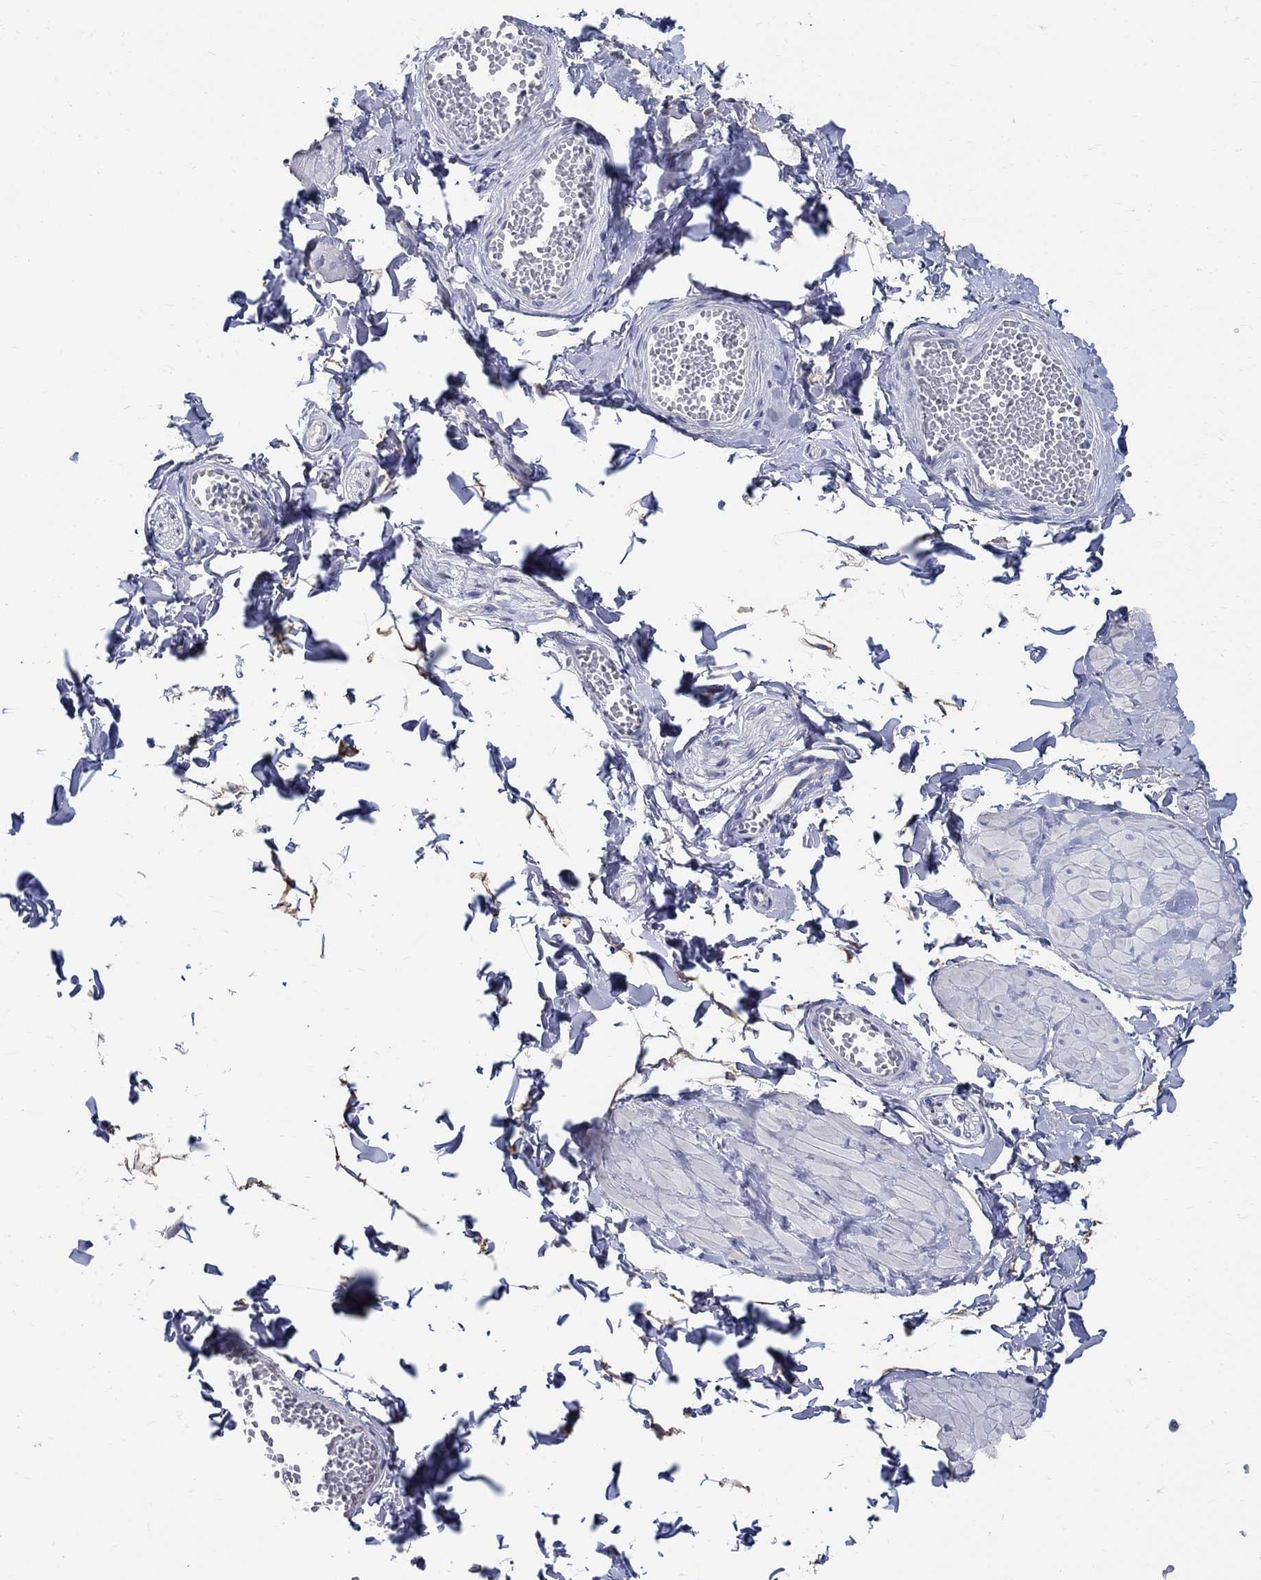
{"staining": {"intensity": "negative", "quantity": "none", "location": "none"}, "tissue": "adipose tissue", "cell_type": "Adipocytes", "image_type": "normal", "snomed": [{"axis": "morphology", "description": "Normal tissue, NOS"}, {"axis": "topography", "description": "Smooth muscle"}, {"axis": "topography", "description": "Peripheral nerve tissue"}], "caption": "Adipose tissue was stained to show a protein in brown. There is no significant staining in adipocytes. (Brightfield microscopy of DAB immunohistochemistry (IHC) at high magnification).", "gene": "SOX2", "patient": {"sex": "male", "age": 22}}